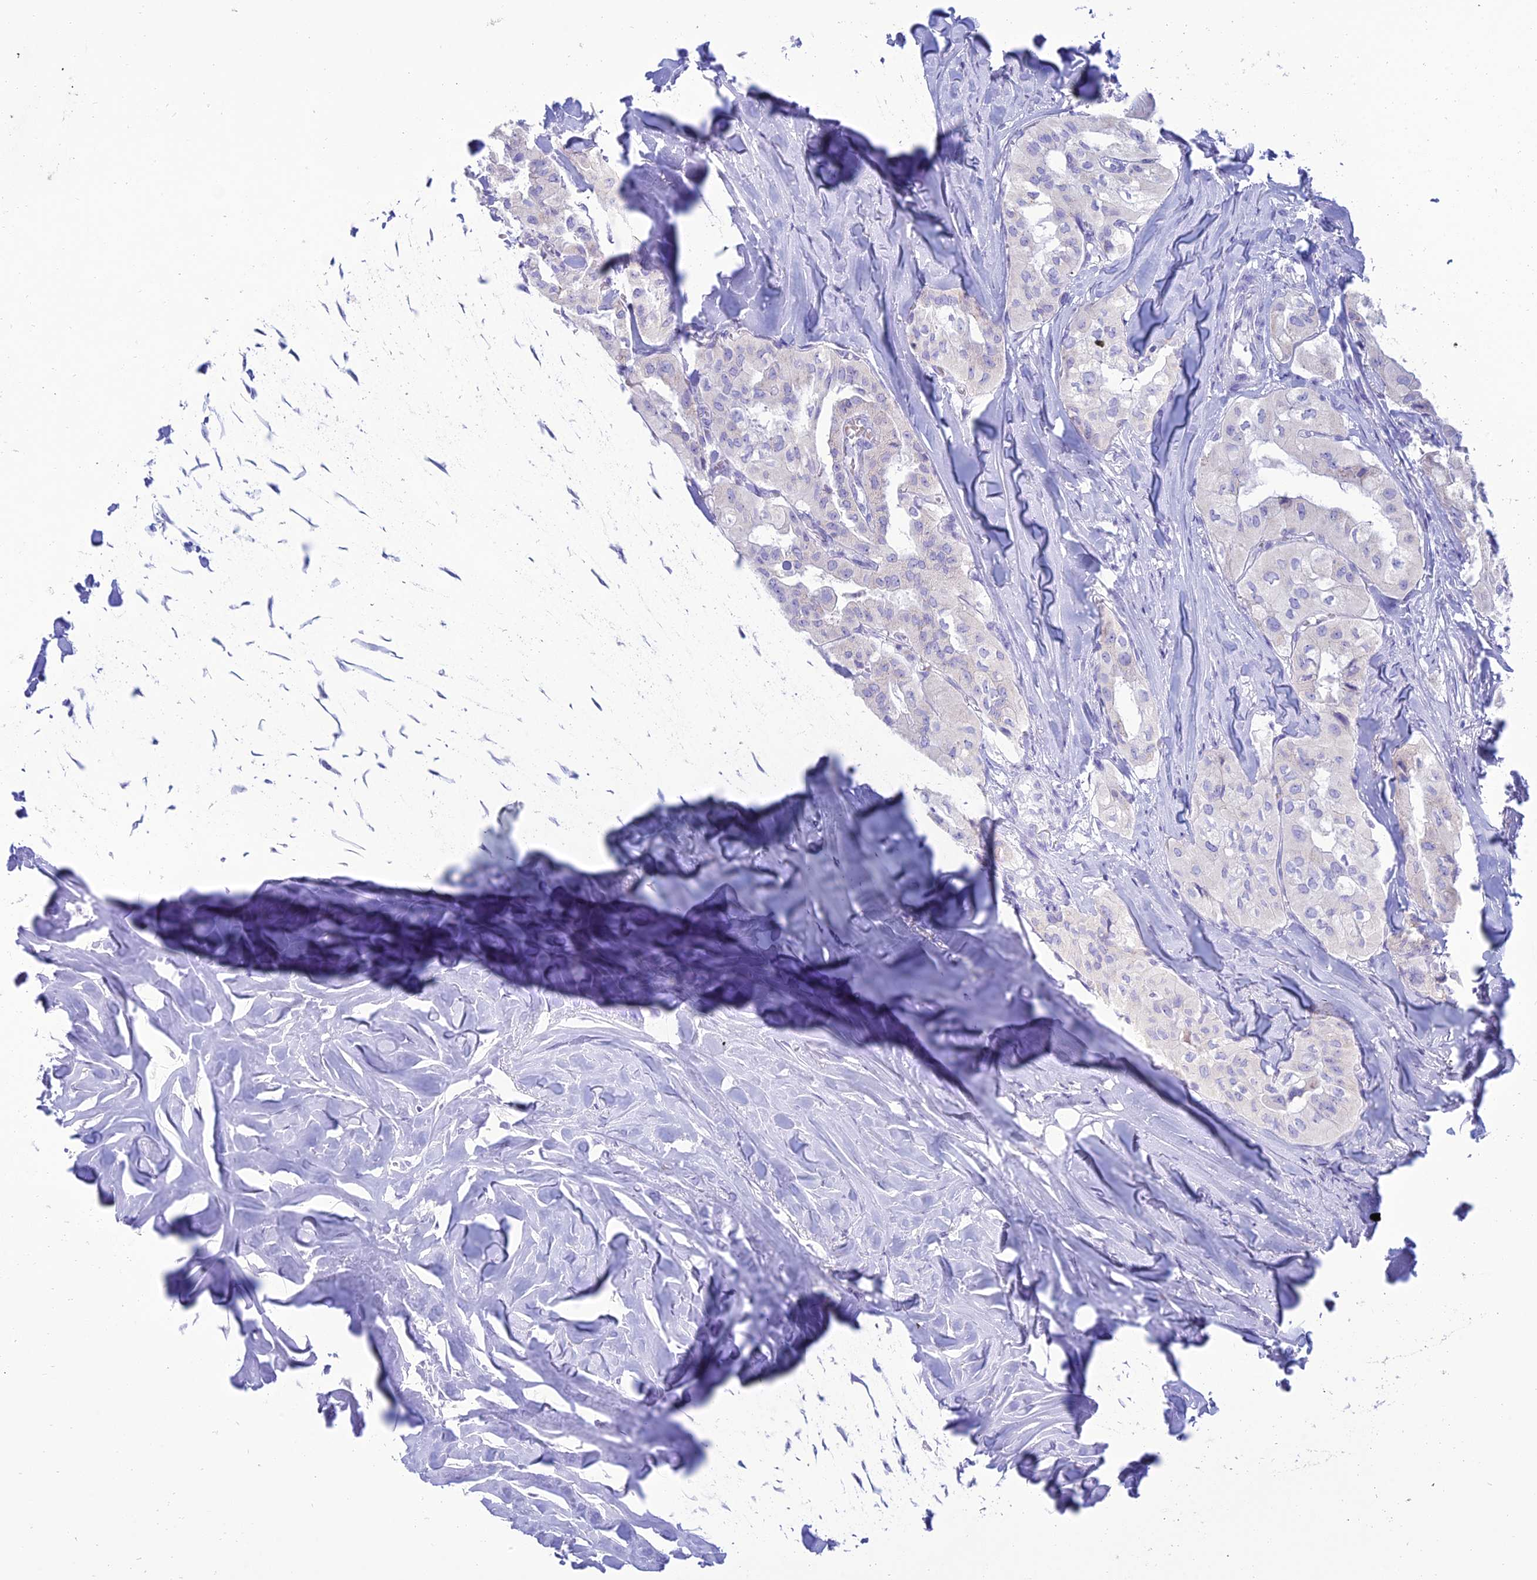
{"staining": {"intensity": "negative", "quantity": "none", "location": "none"}, "tissue": "thyroid cancer", "cell_type": "Tumor cells", "image_type": "cancer", "snomed": [{"axis": "morphology", "description": "Papillary adenocarcinoma, NOS"}, {"axis": "topography", "description": "Thyroid gland"}], "caption": "High power microscopy photomicrograph of an immunohistochemistry image of thyroid cancer (papillary adenocarcinoma), revealing no significant expression in tumor cells.", "gene": "MAL2", "patient": {"sex": "female", "age": 59}}